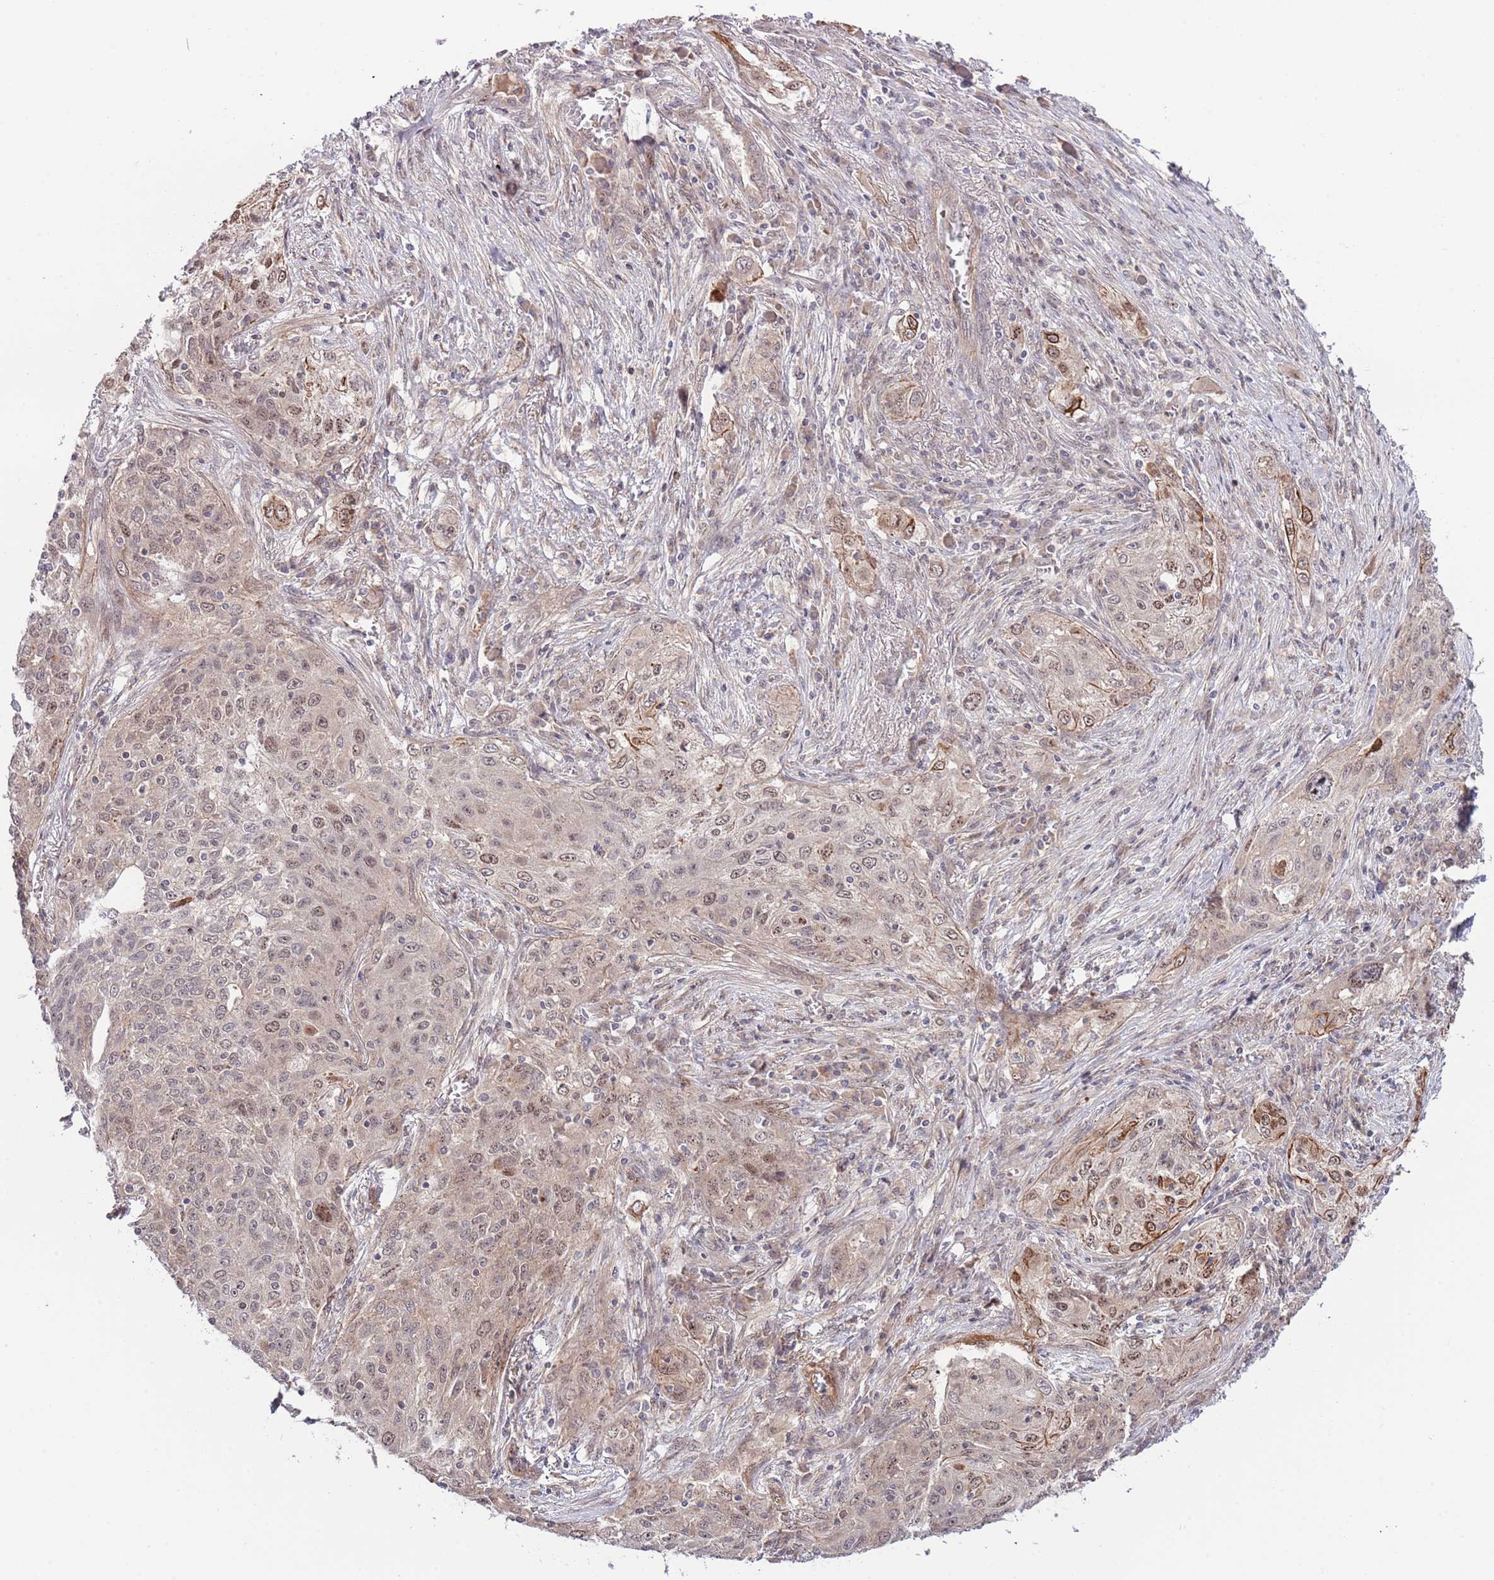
{"staining": {"intensity": "moderate", "quantity": "<25%", "location": "cytoplasmic/membranous,nuclear"}, "tissue": "lung cancer", "cell_type": "Tumor cells", "image_type": "cancer", "snomed": [{"axis": "morphology", "description": "Squamous cell carcinoma, NOS"}, {"axis": "topography", "description": "Lung"}], "caption": "A histopathology image of lung cancer (squamous cell carcinoma) stained for a protein reveals moderate cytoplasmic/membranous and nuclear brown staining in tumor cells.", "gene": "PRR16", "patient": {"sex": "female", "age": 69}}